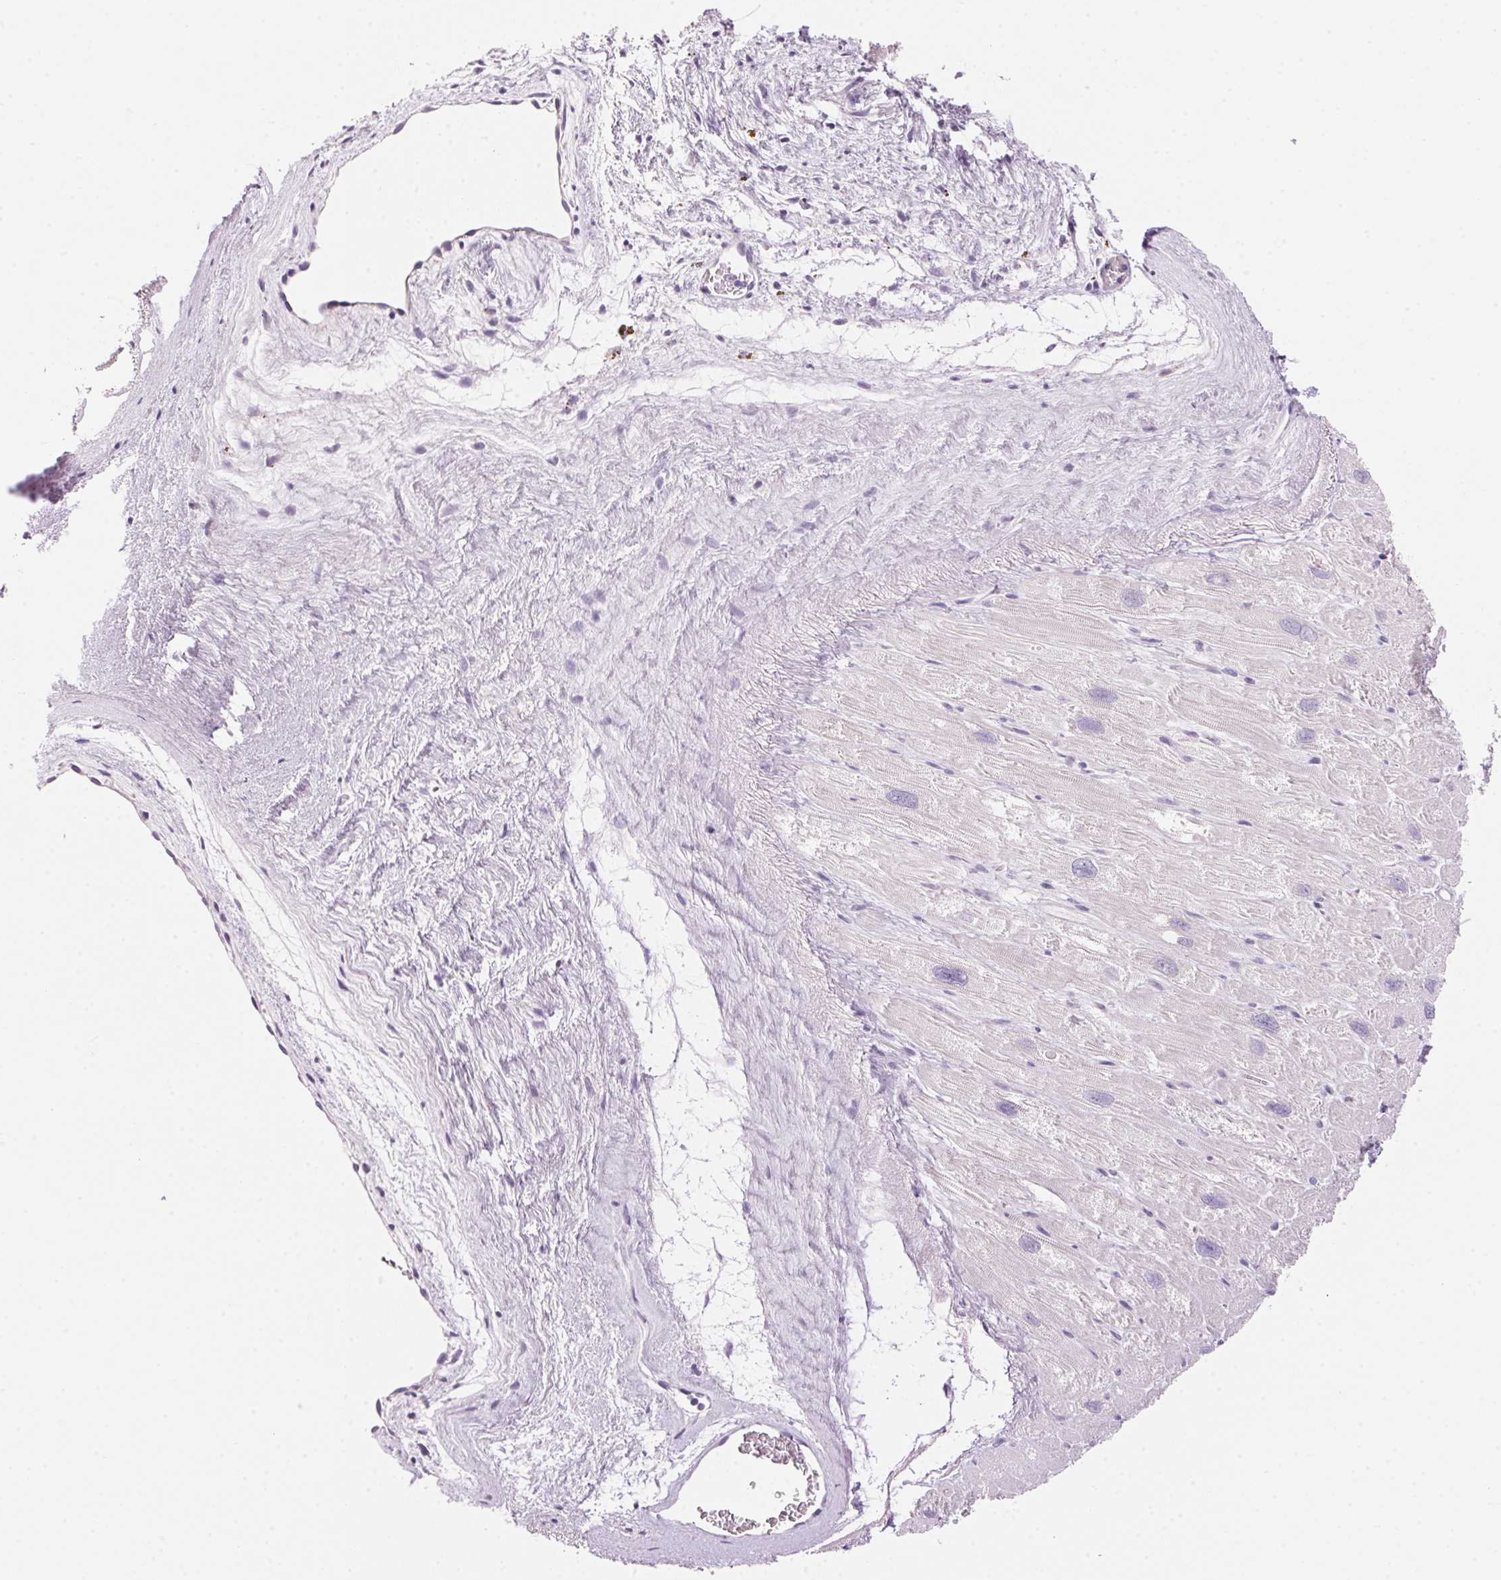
{"staining": {"intensity": "moderate", "quantity": "<25%", "location": "cytoplasmic/membranous"}, "tissue": "heart muscle", "cell_type": "Cardiomyocytes", "image_type": "normal", "snomed": [{"axis": "morphology", "description": "Normal tissue, NOS"}, {"axis": "topography", "description": "Heart"}], "caption": "IHC photomicrograph of benign heart muscle stained for a protein (brown), which reveals low levels of moderate cytoplasmic/membranous positivity in approximately <25% of cardiomyocytes.", "gene": "HSD17B2", "patient": {"sex": "male", "age": 61}}